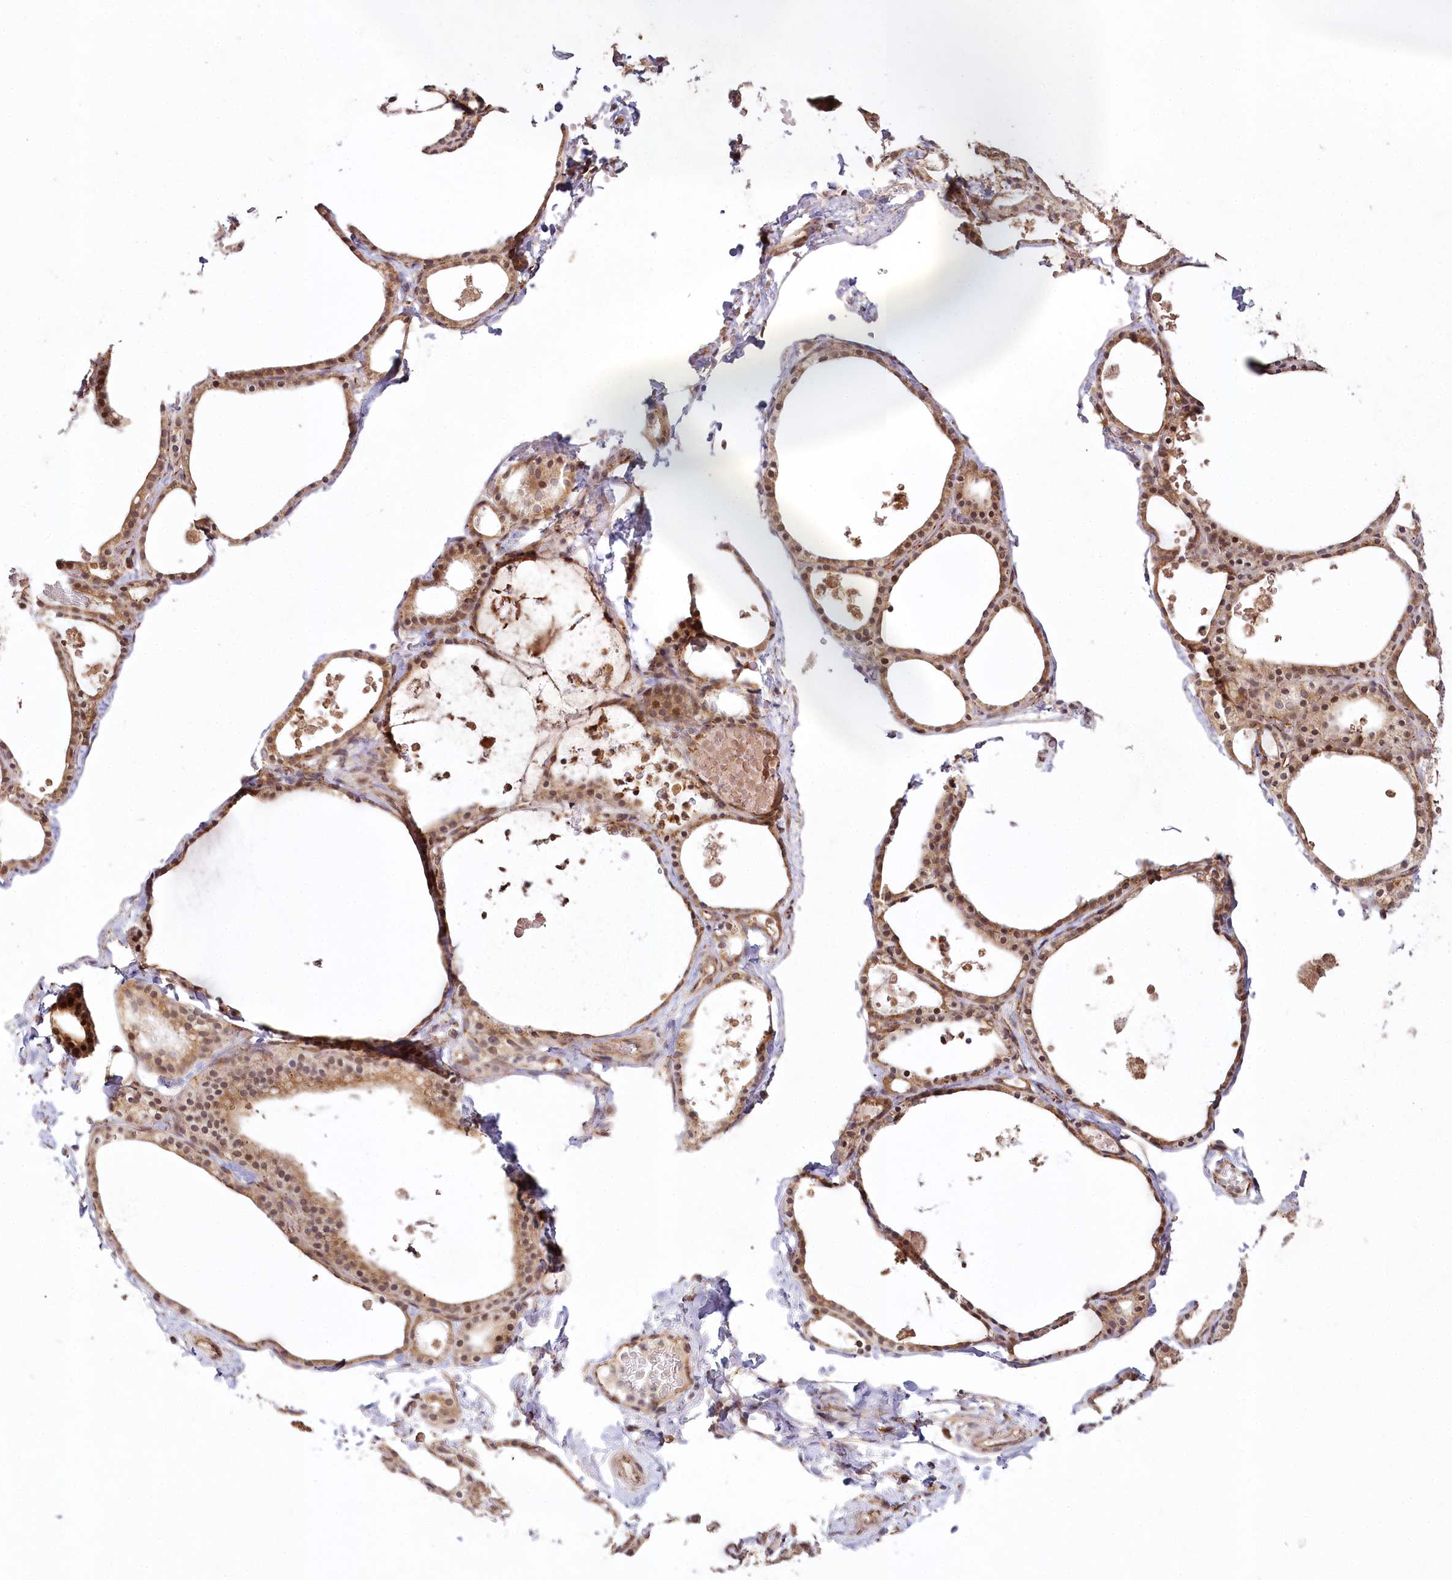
{"staining": {"intensity": "moderate", "quantity": ">75%", "location": "cytoplasmic/membranous,nuclear"}, "tissue": "thyroid gland", "cell_type": "Glandular cells", "image_type": "normal", "snomed": [{"axis": "morphology", "description": "Normal tissue, NOS"}, {"axis": "topography", "description": "Thyroid gland"}], "caption": "Thyroid gland was stained to show a protein in brown. There is medium levels of moderate cytoplasmic/membranous,nuclear positivity in about >75% of glandular cells. Nuclei are stained in blue.", "gene": "ALKBH8", "patient": {"sex": "male", "age": 56}}